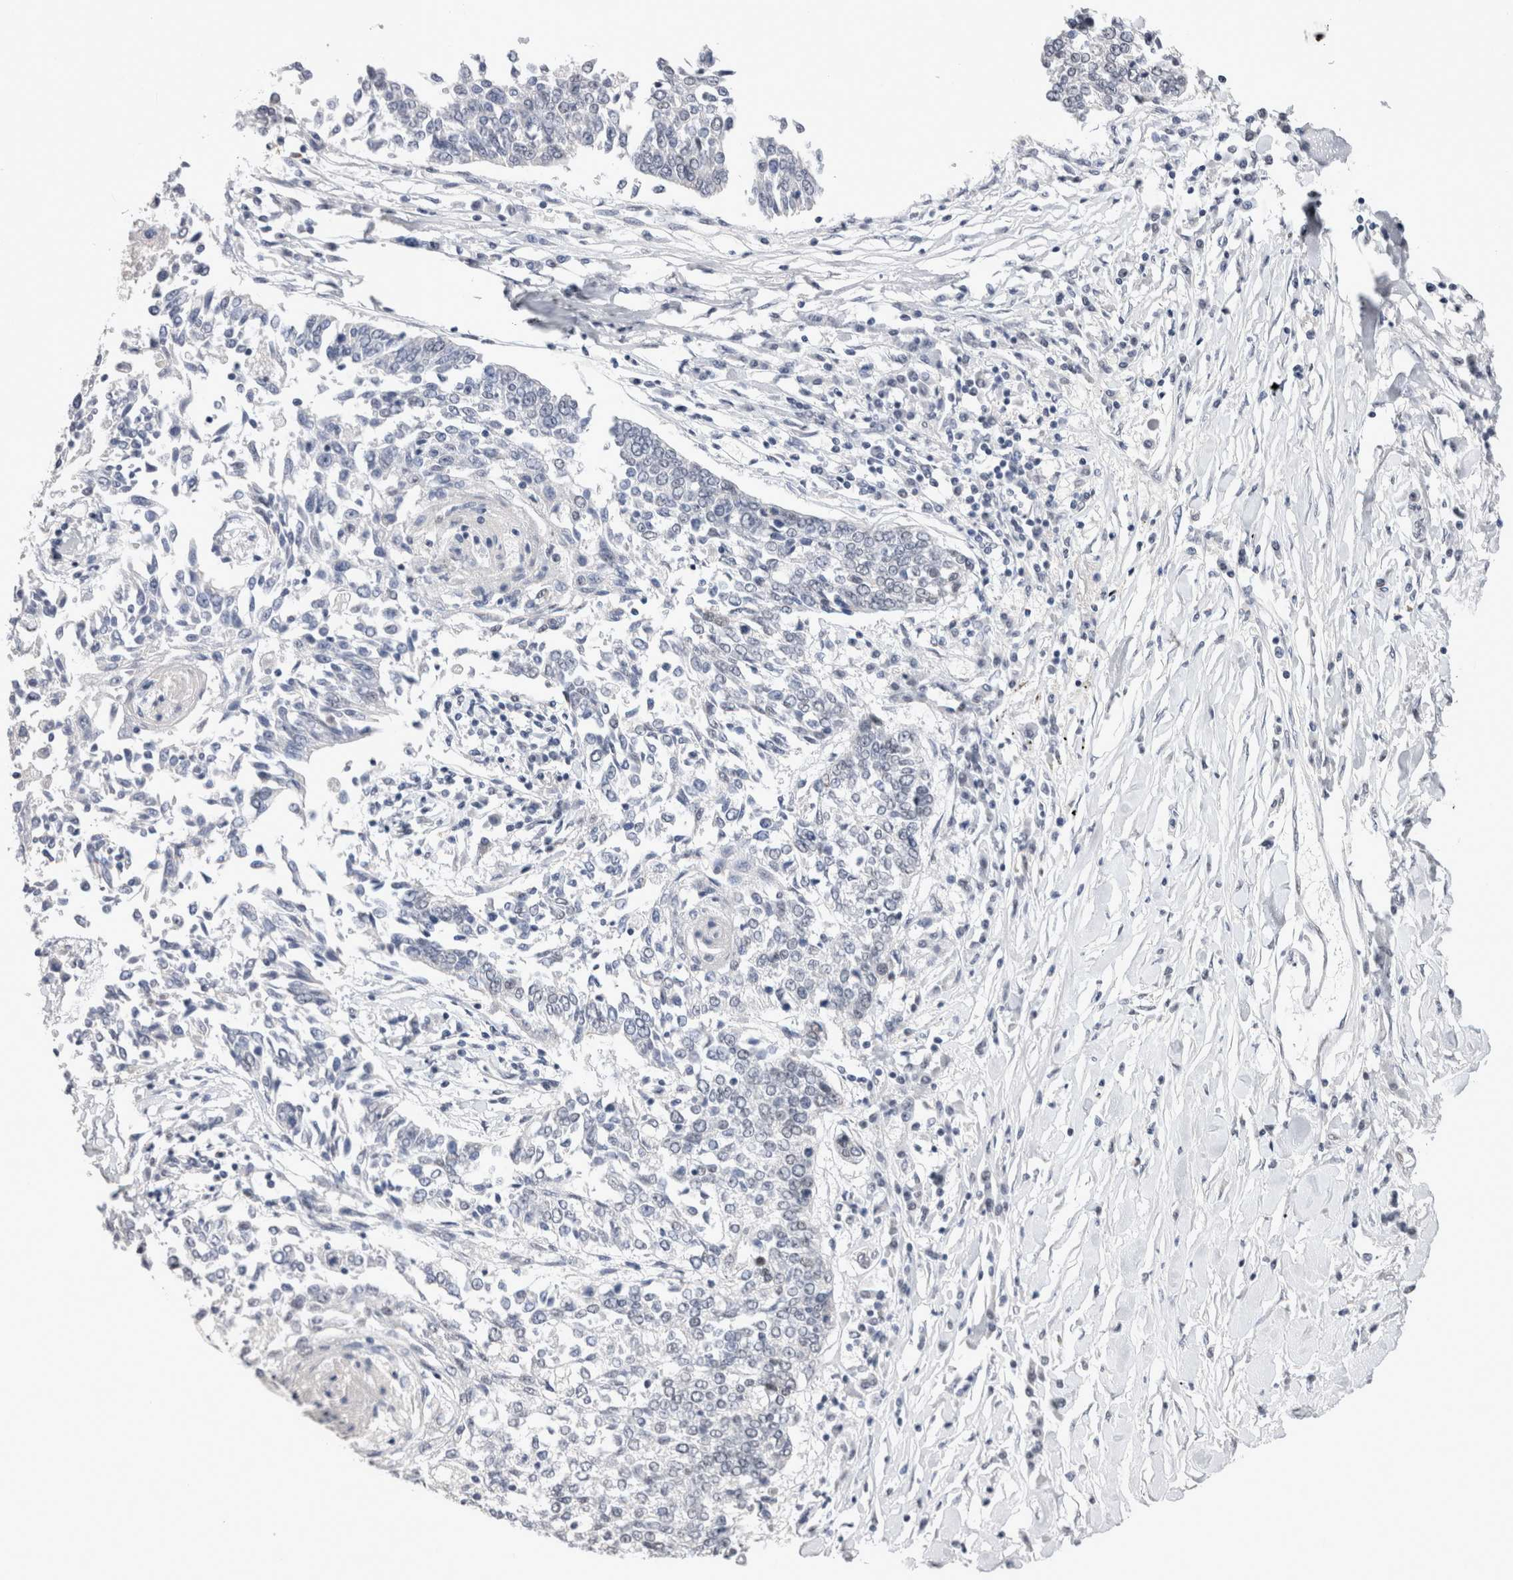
{"staining": {"intensity": "negative", "quantity": "none", "location": "none"}, "tissue": "lung cancer", "cell_type": "Tumor cells", "image_type": "cancer", "snomed": [{"axis": "morphology", "description": "Normal tissue, NOS"}, {"axis": "morphology", "description": "Squamous cell carcinoma, NOS"}, {"axis": "topography", "description": "Cartilage tissue"}, {"axis": "topography", "description": "Bronchus"}, {"axis": "topography", "description": "Lung"}, {"axis": "topography", "description": "Peripheral nerve tissue"}], "caption": "This is a image of immunohistochemistry staining of squamous cell carcinoma (lung), which shows no positivity in tumor cells.", "gene": "RBM6", "patient": {"sex": "female", "age": 49}}